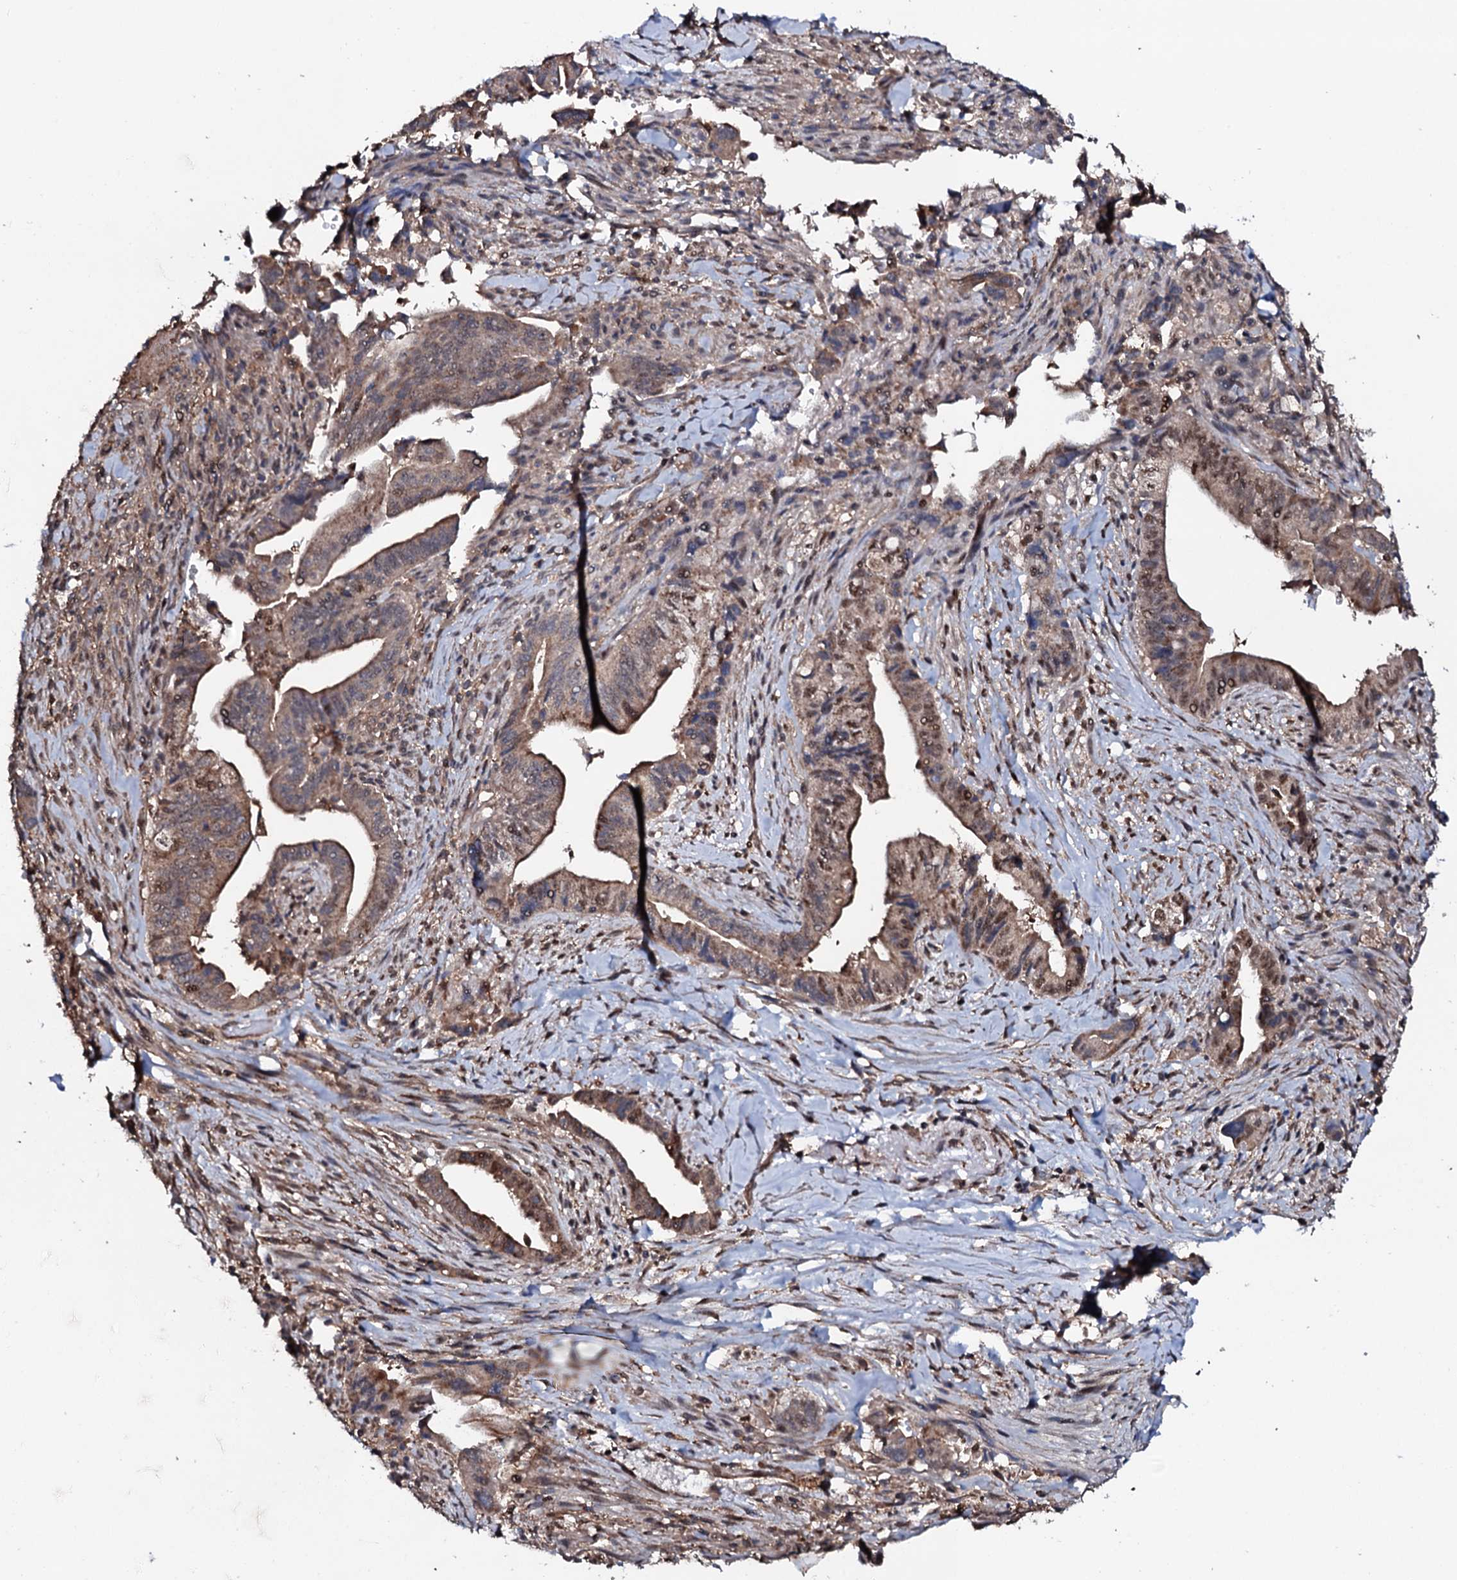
{"staining": {"intensity": "moderate", "quantity": ">75%", "location": "cytoplasmic/membranous,nuclear"}, "tissue": "pancreatic cancer", "cell_type": "Tumor cells", "image_type": "cancer", "snomed": [{"axis": "morphology", "description": "Adenocarcinoma, NOS"}, {"axis": "topography", "description": "Pancreas"}], "caption": "A brown stain shows moderate cytoplasmic/membranous and nuclear positivity of a protein in pancreatic cancer (adenocarcinoma) tumor cells.", "gene": "COG6", "patient": {"sex": "male", "age": 70}}